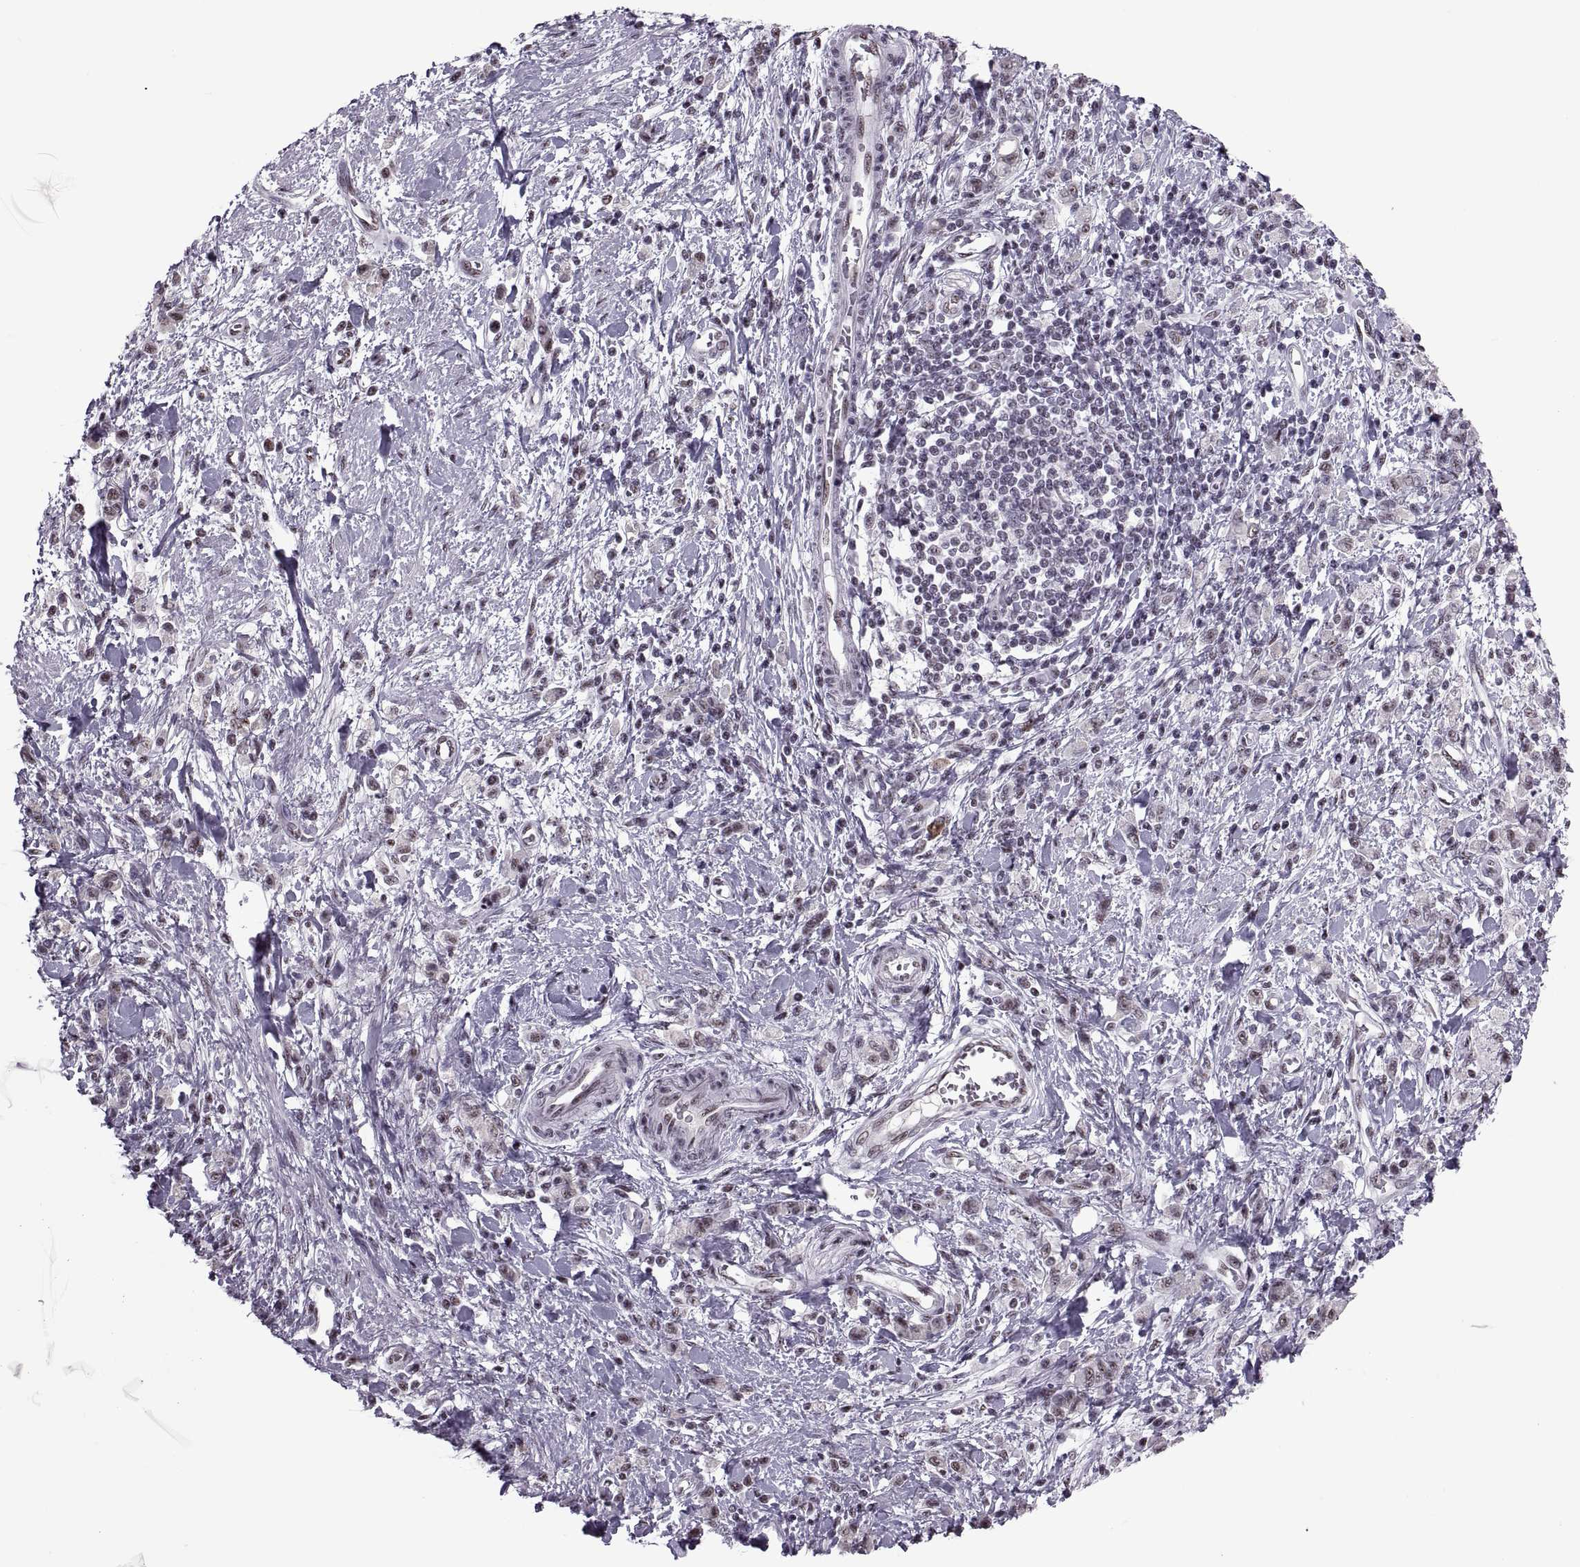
{"staining": {"intensity": "weak", "quantity": ">75%", "location": "nuclear"}, "tissue": "stomach cancer", "cell_type": "Tumor cells", "image_type": "cancer", "snomed": [{"axis": "morphology", "description": "Adenocarcinoma, NOS"}, {"axis": "topography", "description": "Stomach"}], "caption": "A photomicrograph of human adenocarcinoma (stomach) stained for a protein displays weak nuclear brown staining in tumor cells.", "gene": "MAGEA4", "patient": {"sex": "male", "age": 77}}